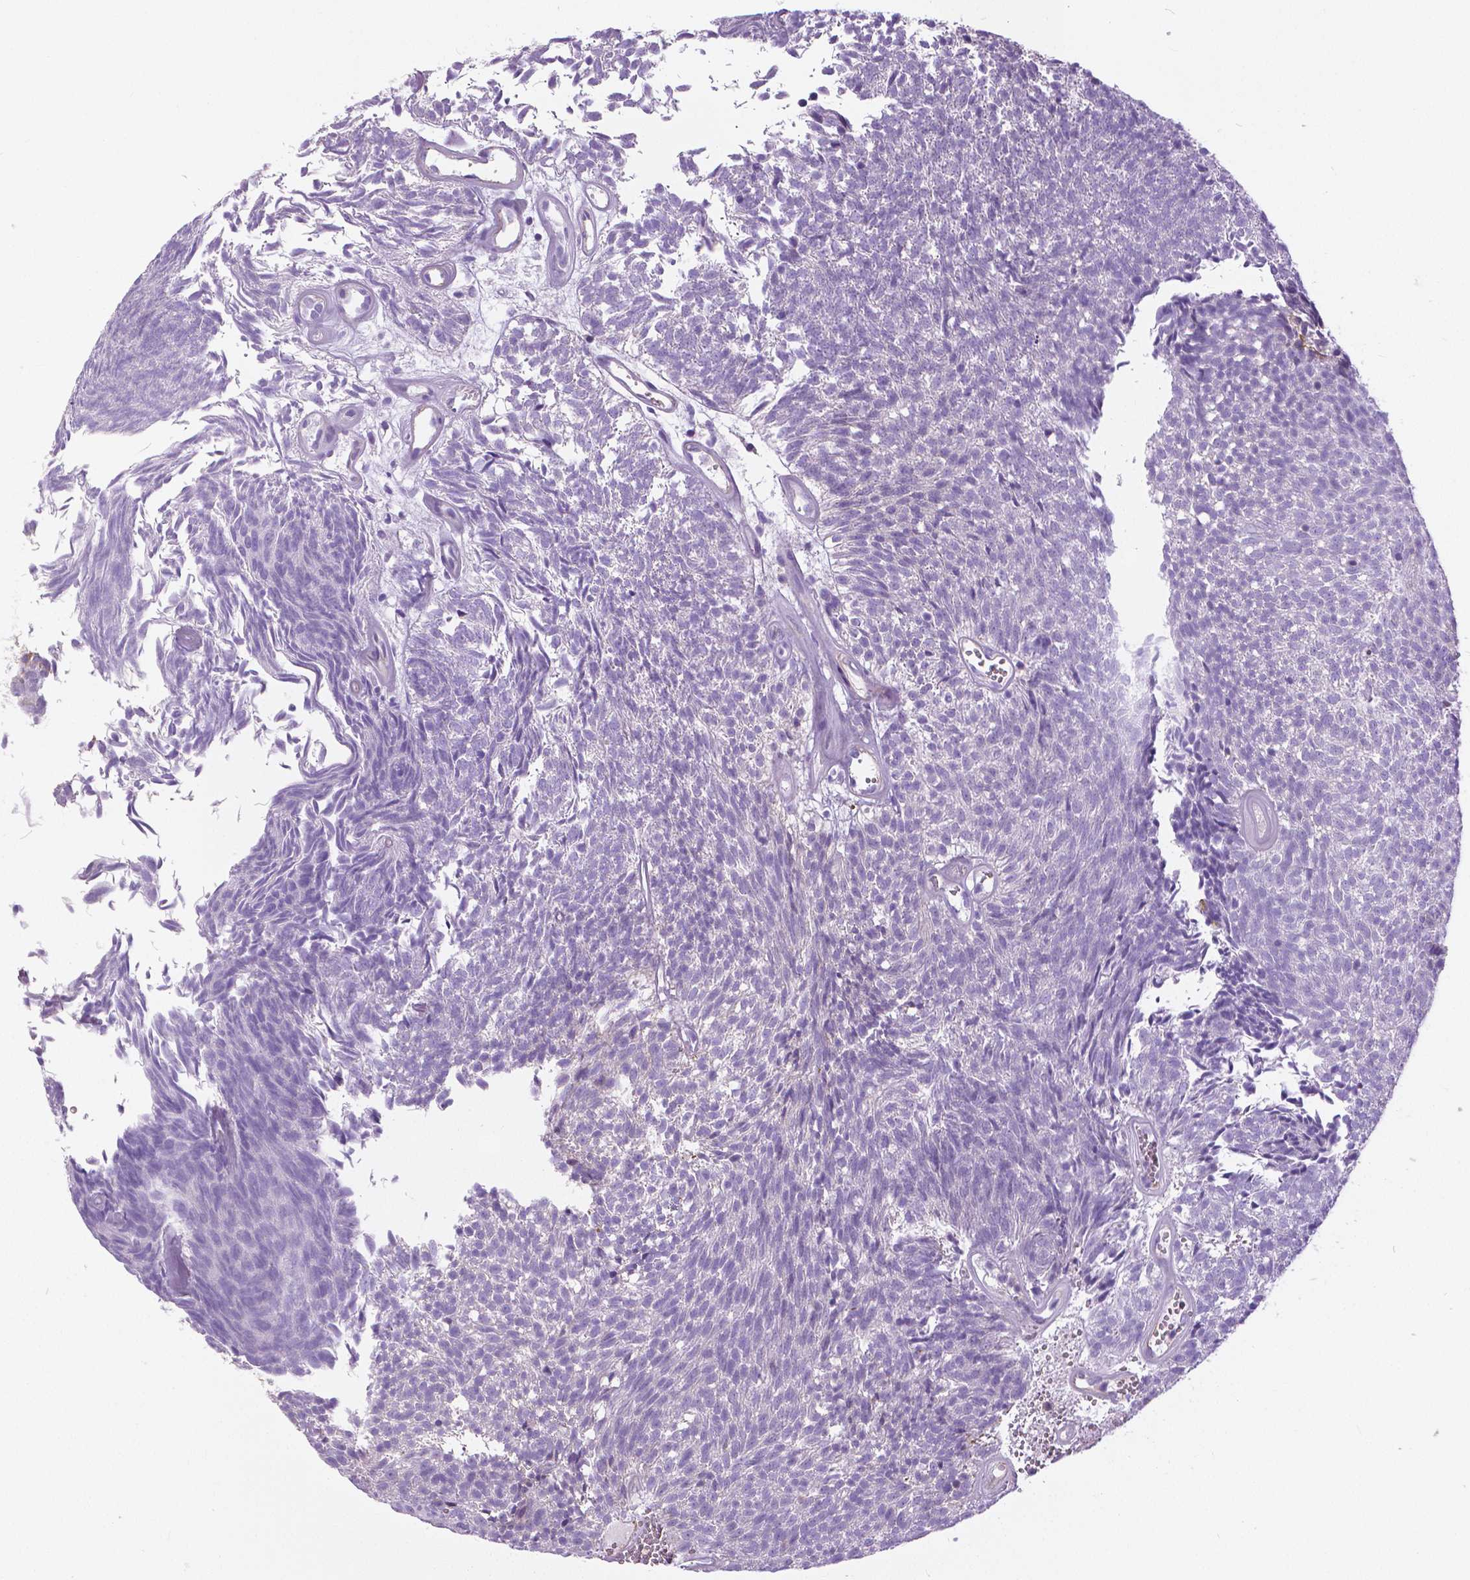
{"staining": {"intensity": "negative", "quantity": "none", "location": "none"}, "tissue": "urothelial cancer", "cell_type": "Tumor cells", "image_type": "cancer", "snomed": [{"axis": "morphology", "description": "Urothelial carcinoma, Low grade"}, {"axis": "topography", "description": "Urinary bladder"}], "caption": "The image demonstrates no significant staining in tumor cells of urothelial cancer.", "gene": "ANXA13", "patient": {"sex": "male", "age": 77}}